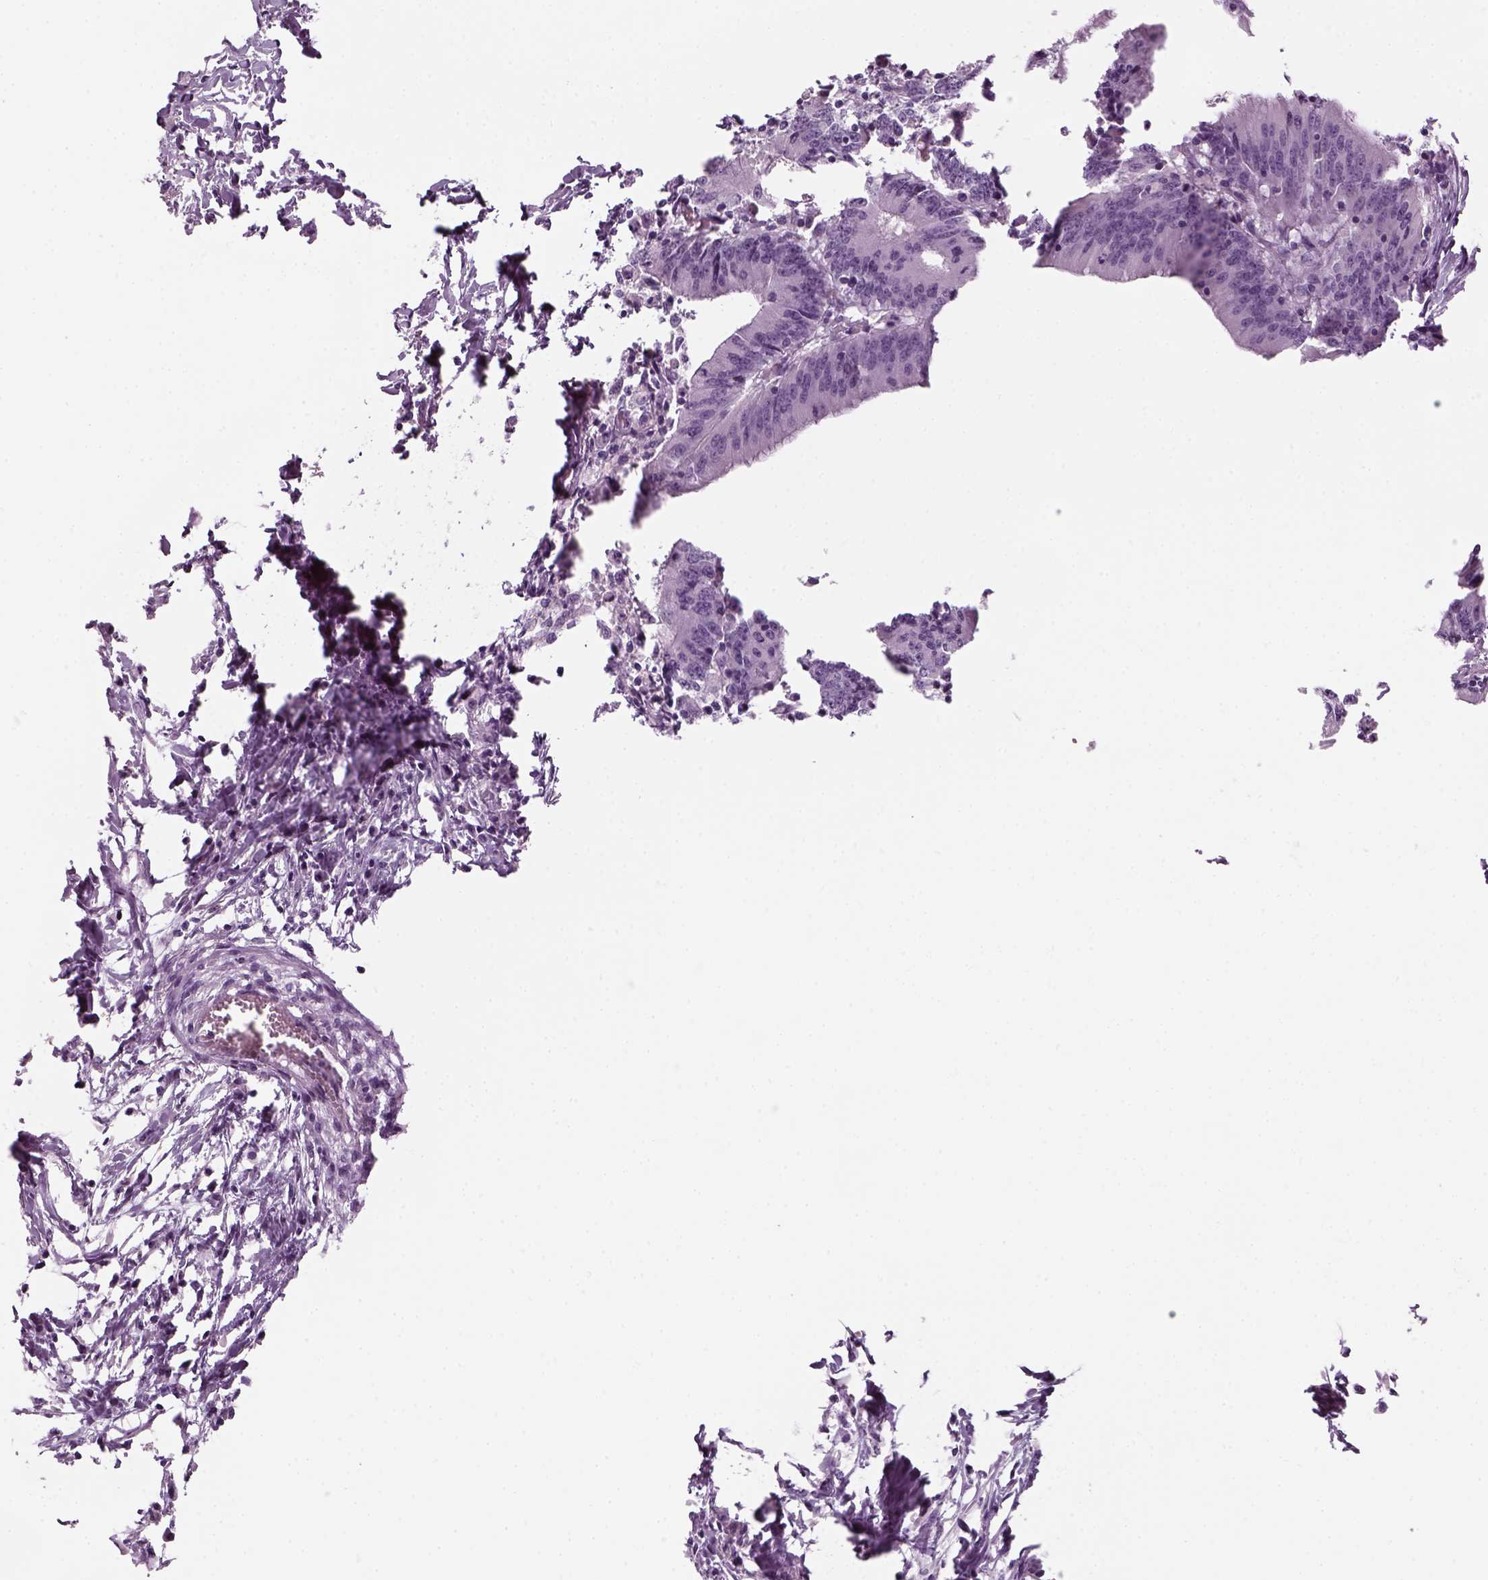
{"staining": {"intensity": "negative", "quantity": "none", "location": "none"}, "tissue": "colorectal cancer", "cell_type": "Tumor cells", "image_type": "cancer", "snomed": [{"axis": "morphology", "description": "Adenocarcinoma, NOS"}, {"axis": "topography", "description": "Colon"}], "caption": "The image exhibits no significant expression in tumor cells of colorectal adenocarcinoma.", "gene": "KRT75", "patient": {"sex": "female", "age": 78}}